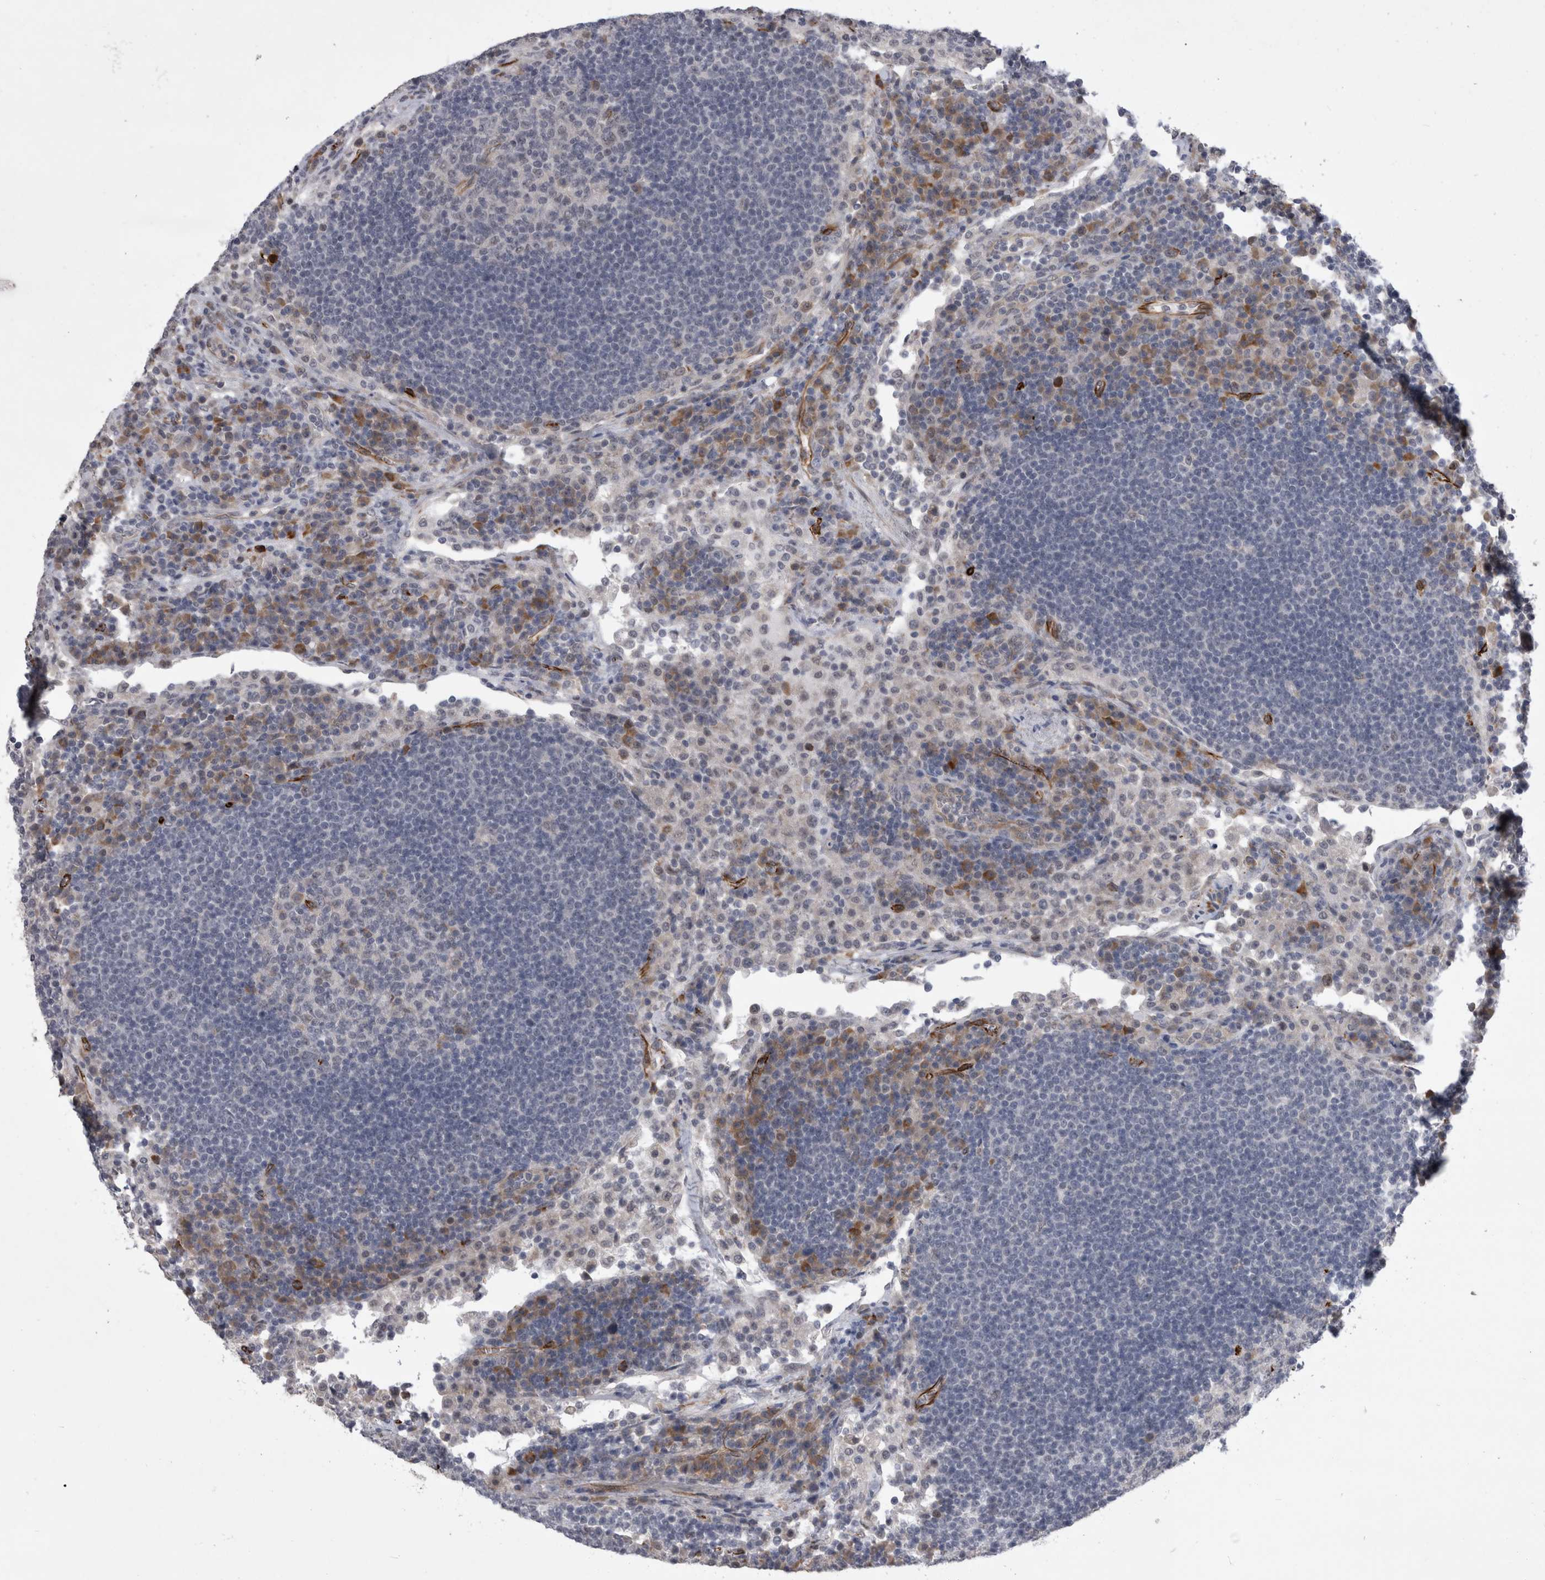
{"staining": {"intensity": "negative", "quantity": "none", "location": "none"}, "tissue": "lymph node", "cell_type": "Germinal center cells", "image_type": "normal", "snomed": [{"axis": "morphology", "description": "Normal tissue, NOS"}, {"axis": "topography", "description": "Lymph node"}], "caption": "The photomicrograph displays no significant expression in germinal center cells of lymph node. Brightfield microscopy of immunohistochemistry (IHC) stained with DAB (3,3'-diaminobenzidine) (brown) and hematoxylin (blue), captured at high magnification.", "gene": "FAM83H", "patient": {"sex": "female", "age": 53}}